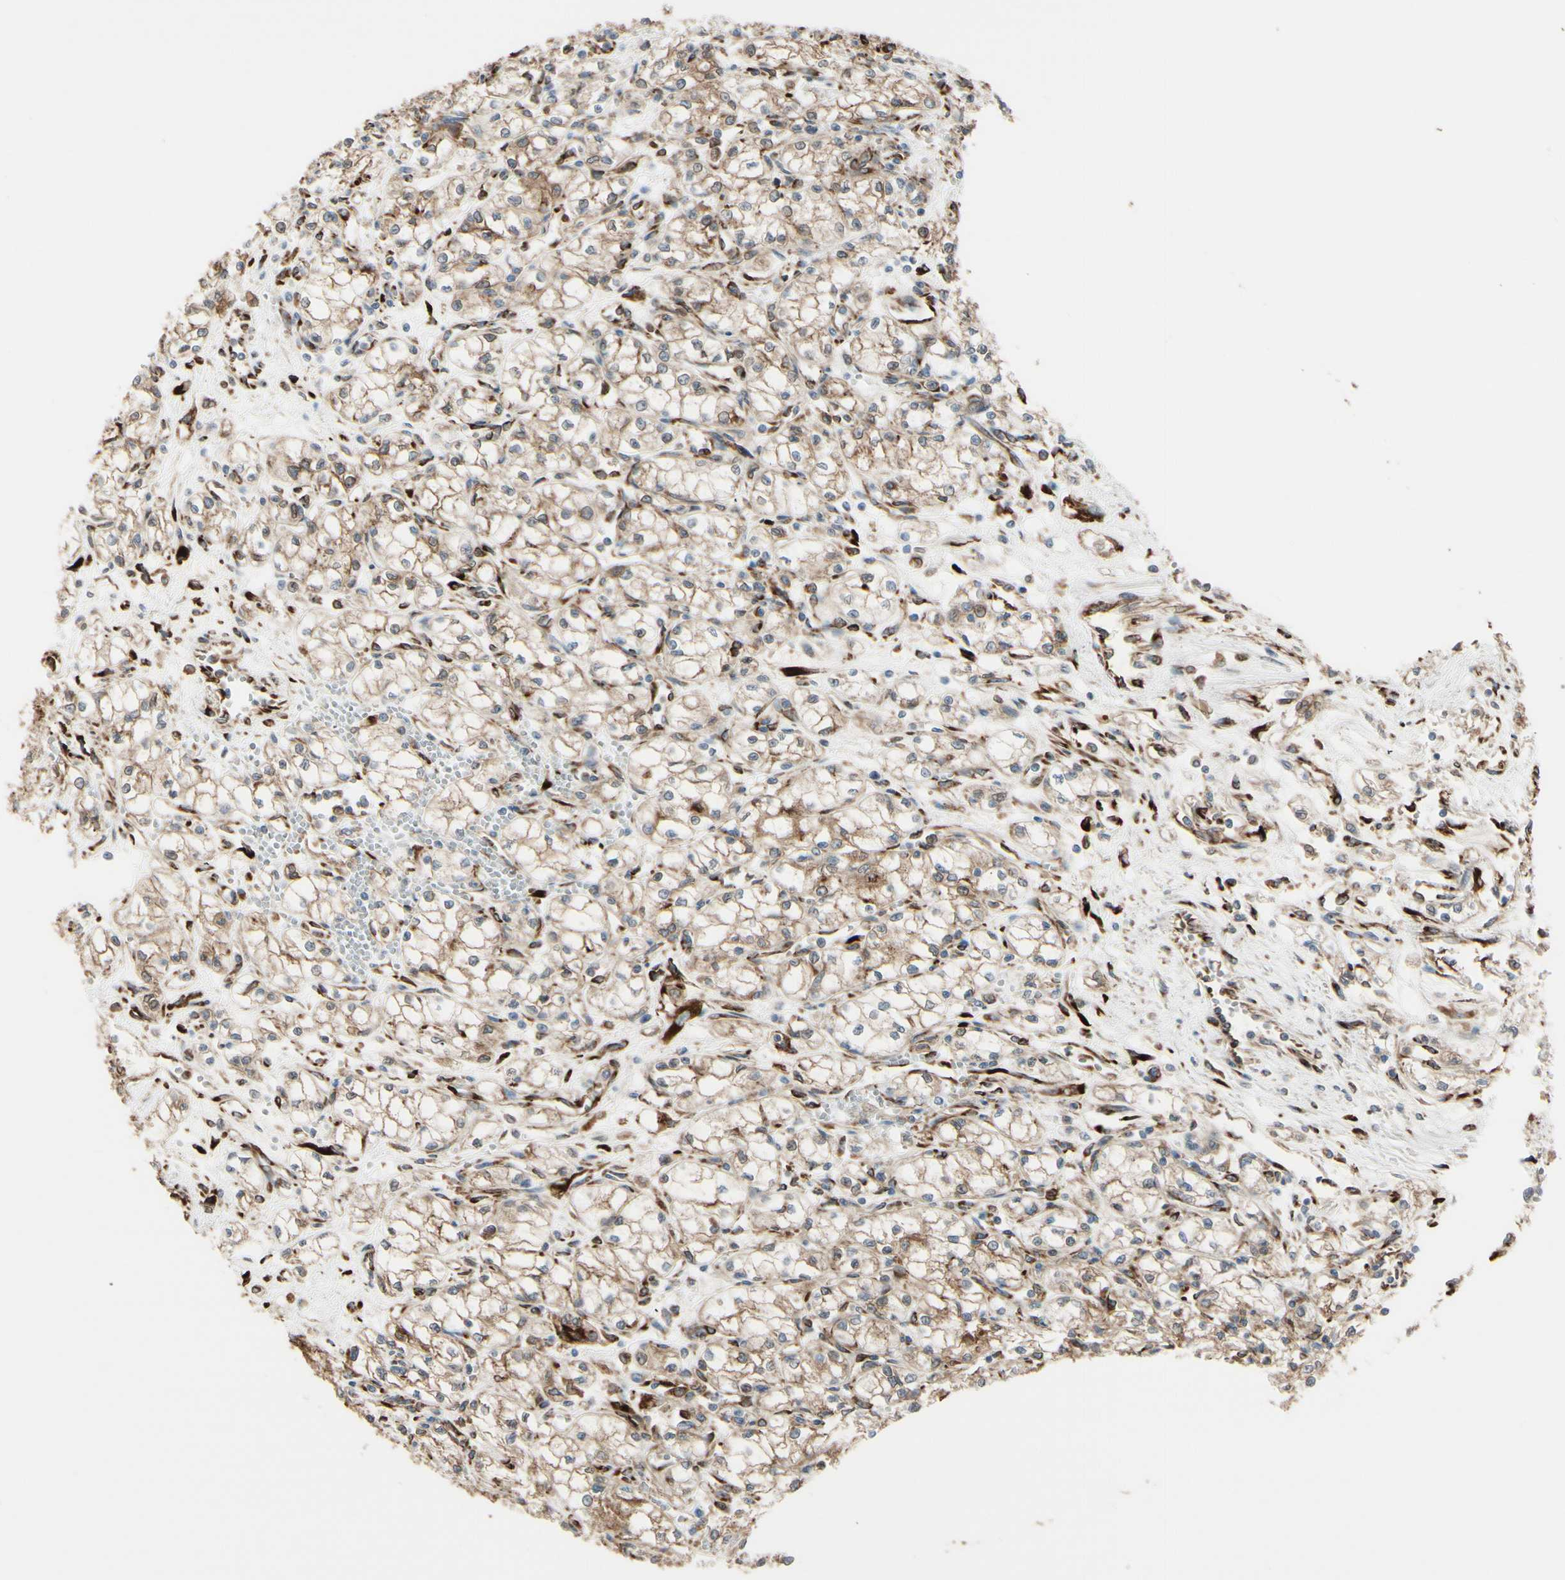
{"staining": {"intensity": "moderate", "quantity": ">75%", "location": "cytoplasmic/membranous"}, "tissue": "renal cancer", "cell_type": "Tumor cells", "image_type": "cancer", "snomed": [{"axis": "morphology", "description": "Normal tissue, NOS"}, {"axis": "morphology", "description": "Adenocarcinoma, NOS"}, {"axis": "topography", "description": "Kidney"}], "caption": "Adenocarcinoma (renal) was stained to show a protein in brown. There is medium levels of moderate cytoplasmic/membranous positivity in about >75% of tumor cells.", "gene": "RRBP1", "patient": {"sex": "male", "age": 59}}